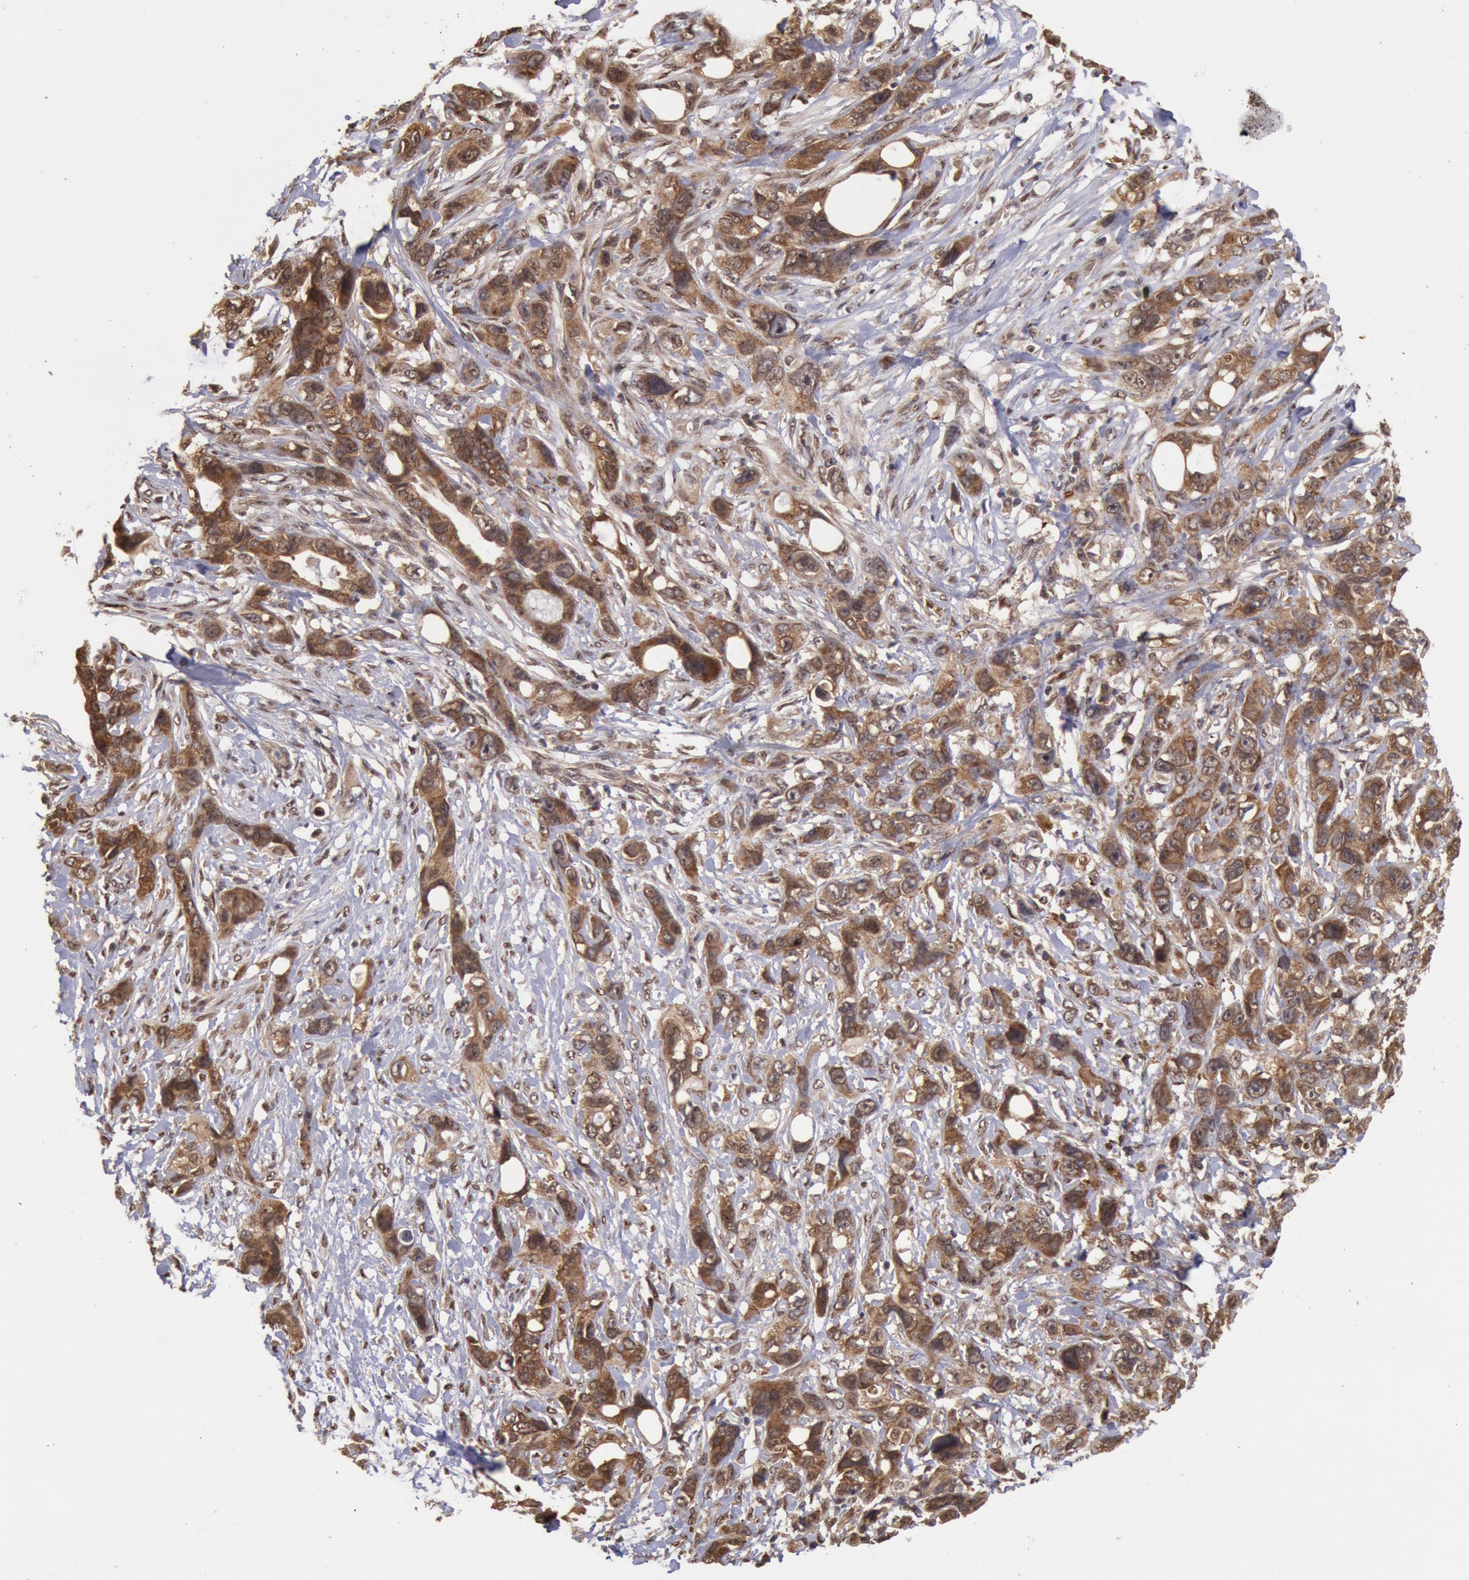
{"staining": {"intensity": "moderate", "quantity": ">75%", "location": "cytoplasmic/membranous"}, "tissue": "stomach cancer", "cell_type": "Tumor cells", "image_type": "cancer", "snomed": [{"axis": "morphology", "description": "Adenocarcinoma, NOS"}, {"axis": "topography", "description": "Stomach, upper"}], "caption": "Protein staining shows moderate cytoplasmic/membranous positivity in about >75% of tumor cells in adenocarcinoma (stomach).", "gene": "STX17", "patient": {"sex": "male", "age": 47}}